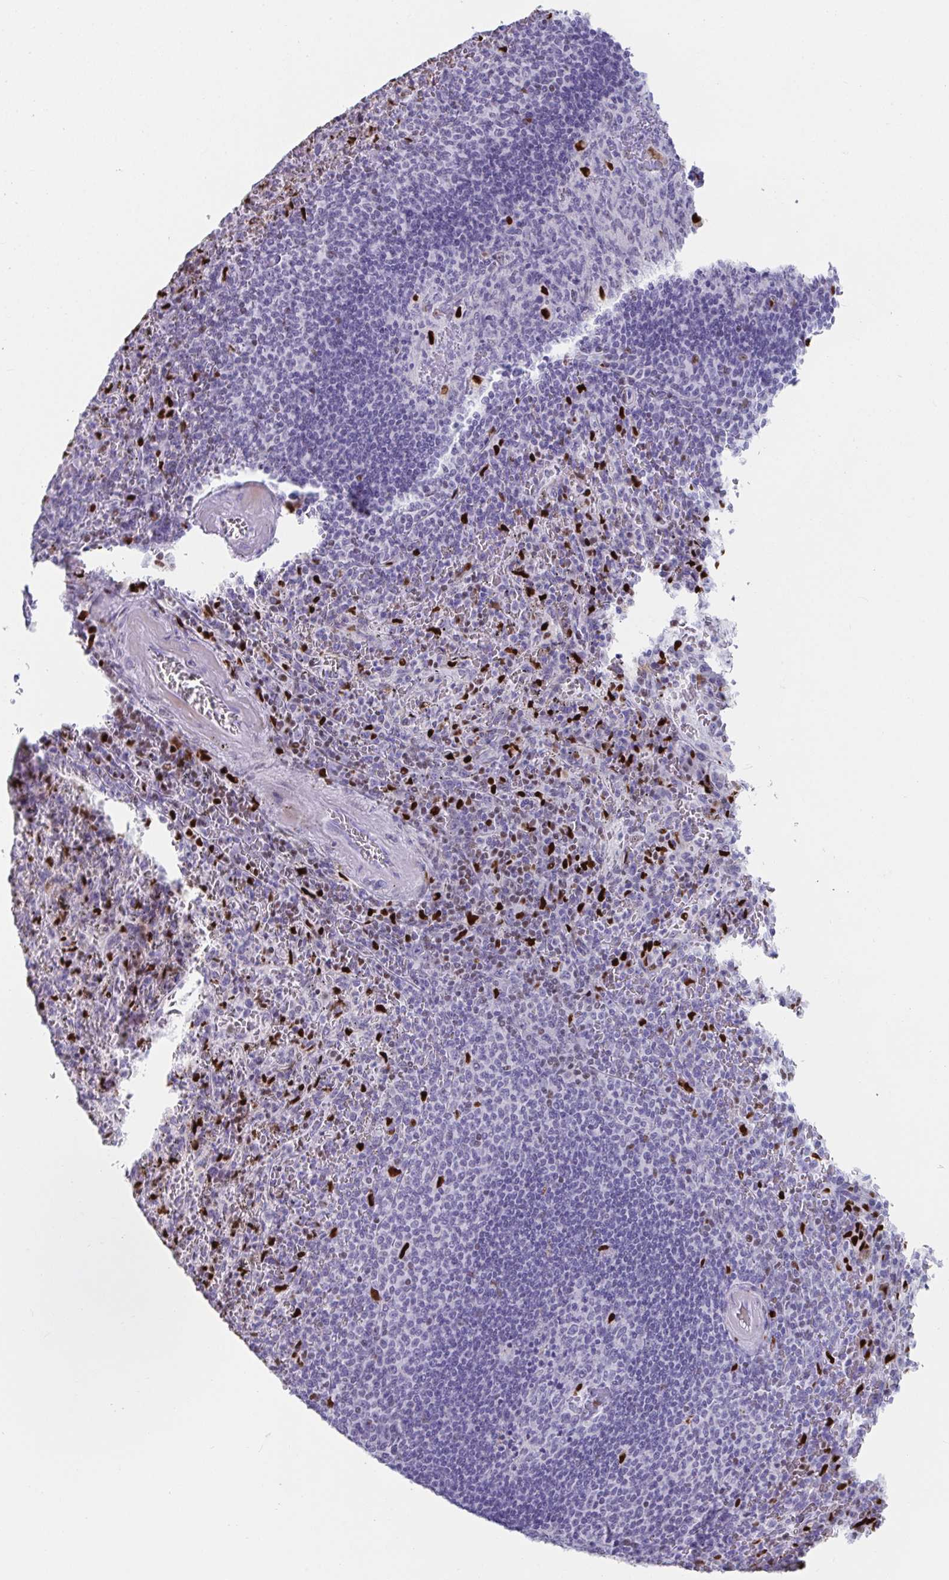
{"staining": {"intensity": "strong", "quantity": "25%-75%", "location": "nuclear"}, "tissue": "spleen", "cell_type": "Cells in red pulp", "image_type": "normal", "snomed": [{"axis": "morphology", "description": "Normal tissue, NOS"}, {"axis": "topography", "description": "Spleen"}], "caption": "Spleen stained for a protein (brown) displays strong nuclear positive expression in about 25%-75% of cells in red pulp.", "gene": "ZNF586", "patient": {"sex": "male", "age": 57}}